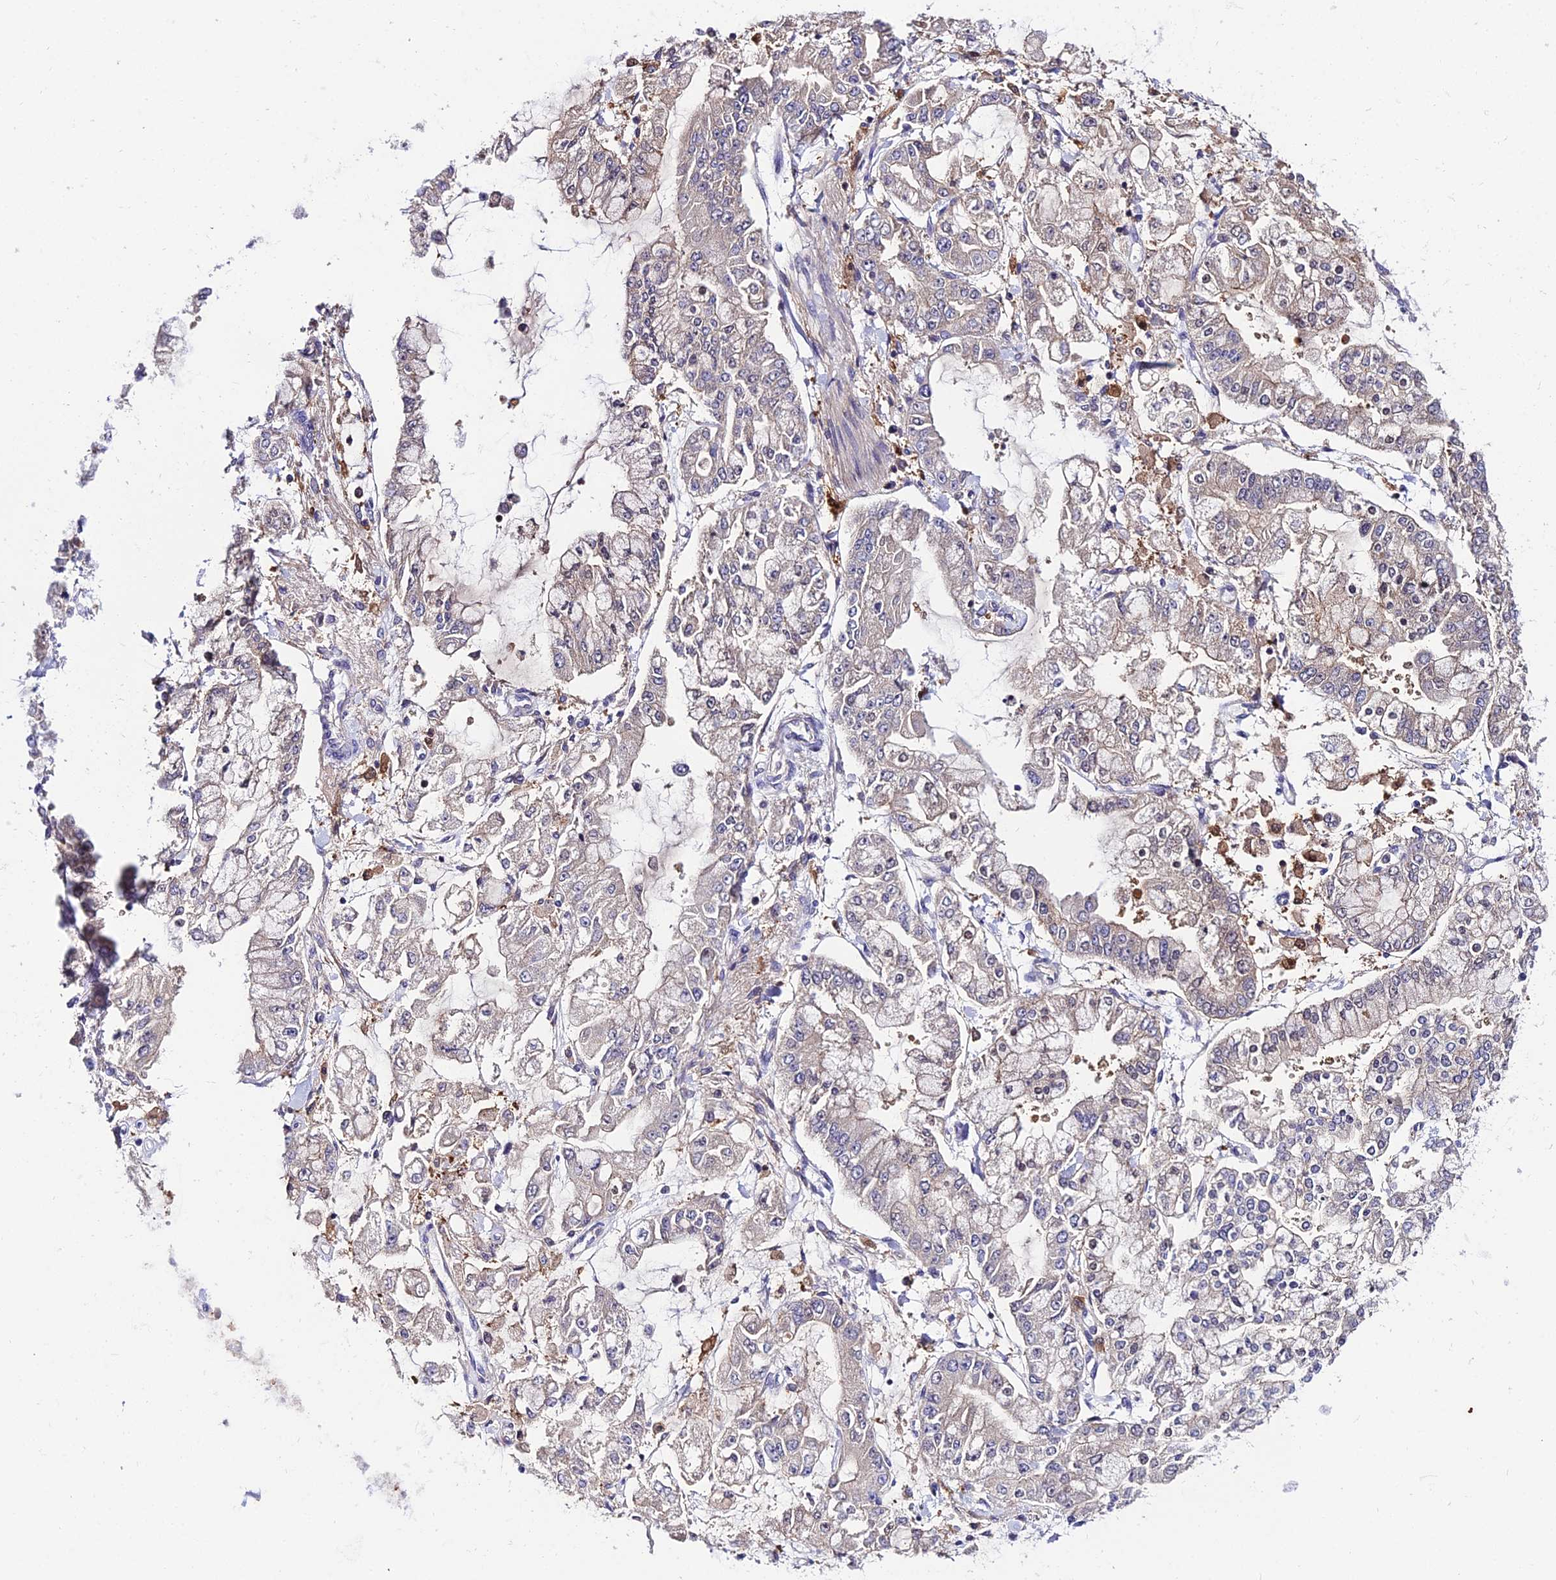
{"staining": {"intensity": "negative", "quantity": "none", "location": "none"}, "tissue": "stomach cancer", "cell_type": "Tumor cells", "image_type": "cancer", "snomed": [{"axis": "morphology", "description": "Normal tissue, NOS"}, {"axis": "morphology", "description": "Adenocarcinoma, NOS"}, {"axis": "topography", "description": "Stomach, upper"}, {"axis": "topography", "description": "Stomach"}], "caption": "Image shows no protein staining in tumor cells of stomach adenocarcinoma tissue. (Immunohistochemistry (ihc), brightfield microscopy, high magnification).", "gene": "C2orf69", "patient": {"sex": "male", "age": 76}}